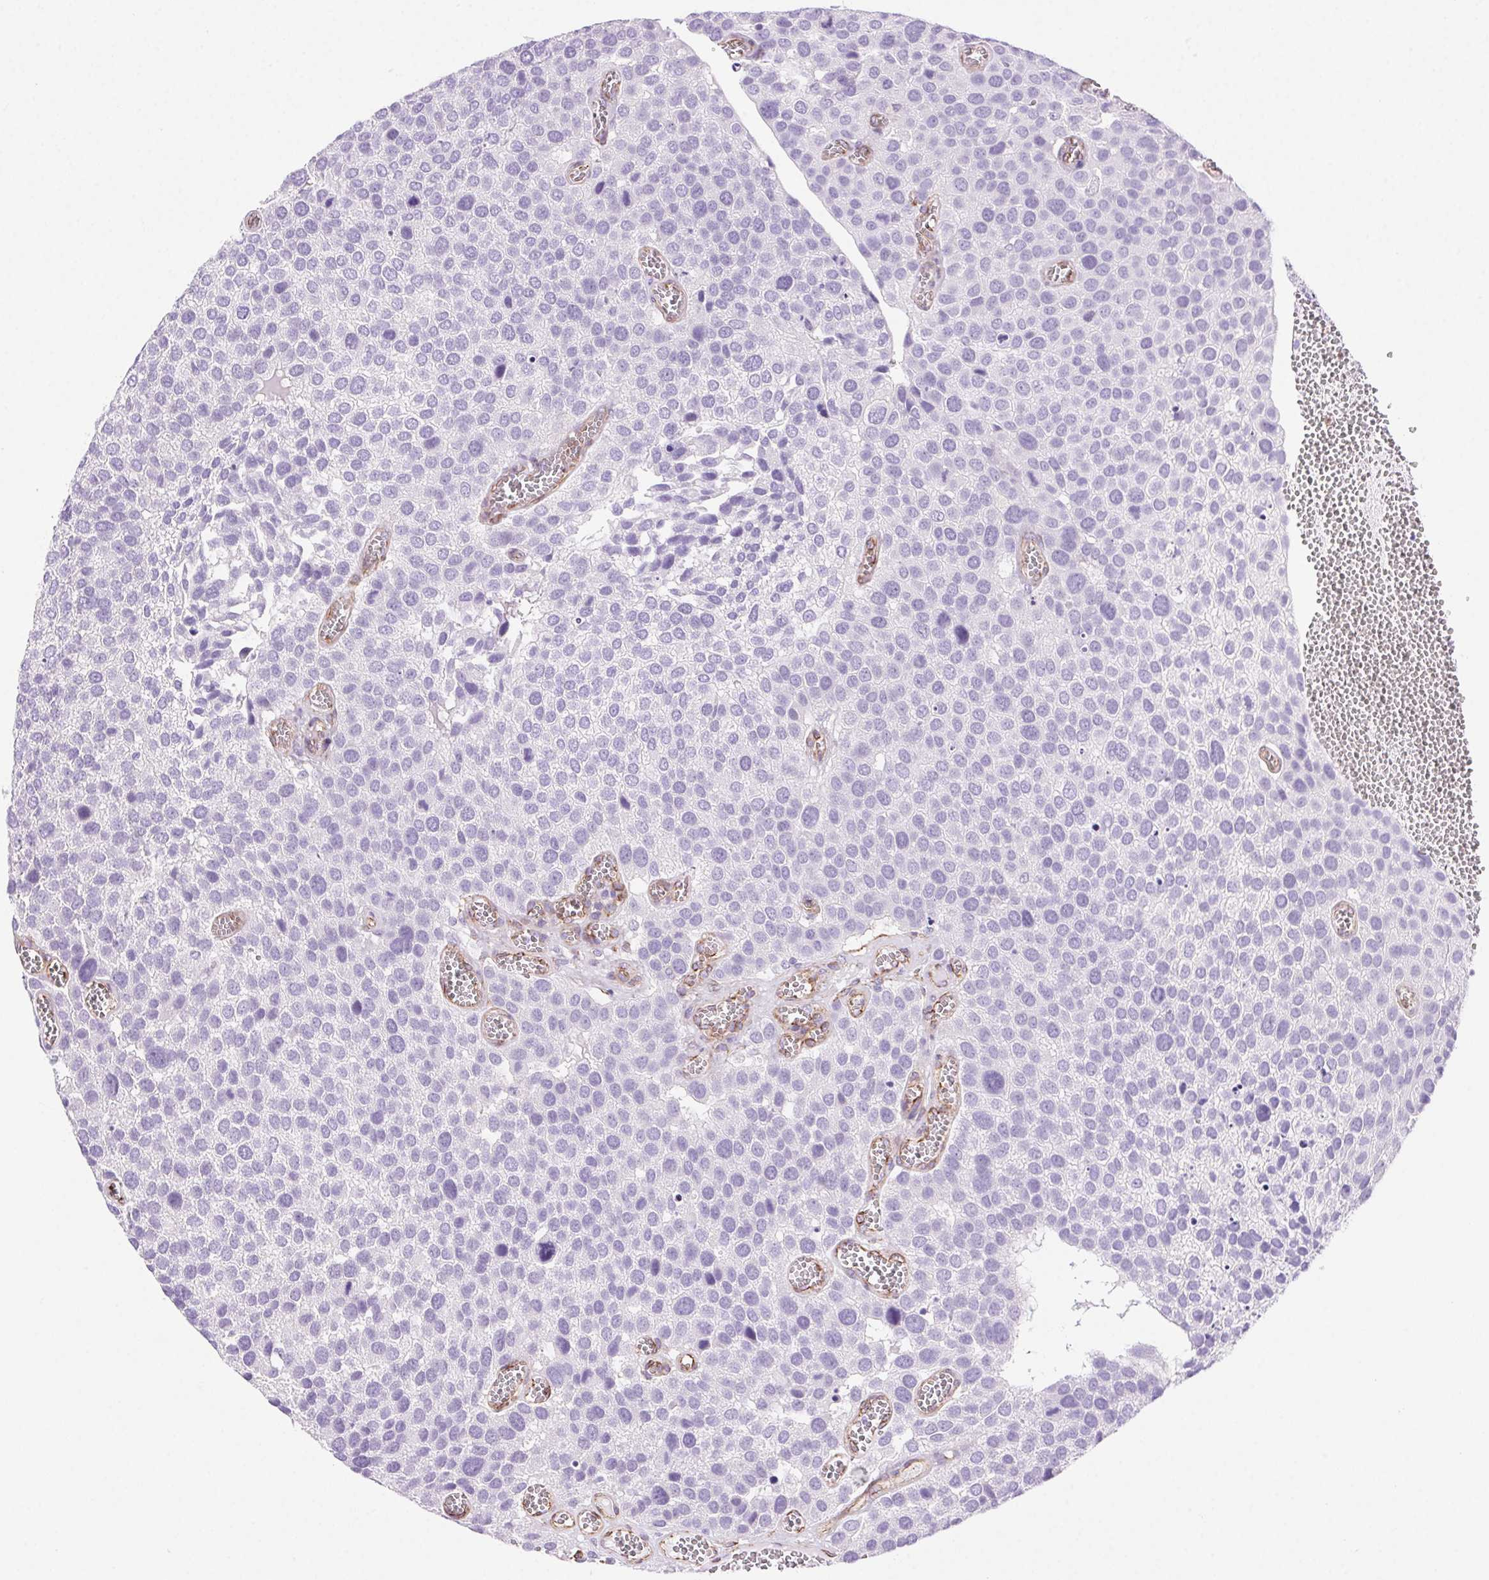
{"staining": {"intensity": "negative", "quantity": "none", "location": "none"}, "tissue": "urothelial cancer", "cell_type": "Tumor cells", "image_type": "cancer", "snomed": [{"axis": "morphology", "description": "Urothelial carcinoma, Low grade"}, {"axis": "topography", "description": "Urinary bladder"}], "caption": "Tumor cells are negative for brown protein staining in urothelial cancer. (DAB (3,3'-diaminobenzidine) immunohistochemistry (IHC), high magnification).", "gene": "SHCBP1L", "patient": {"sex": "female", "age": 69}}